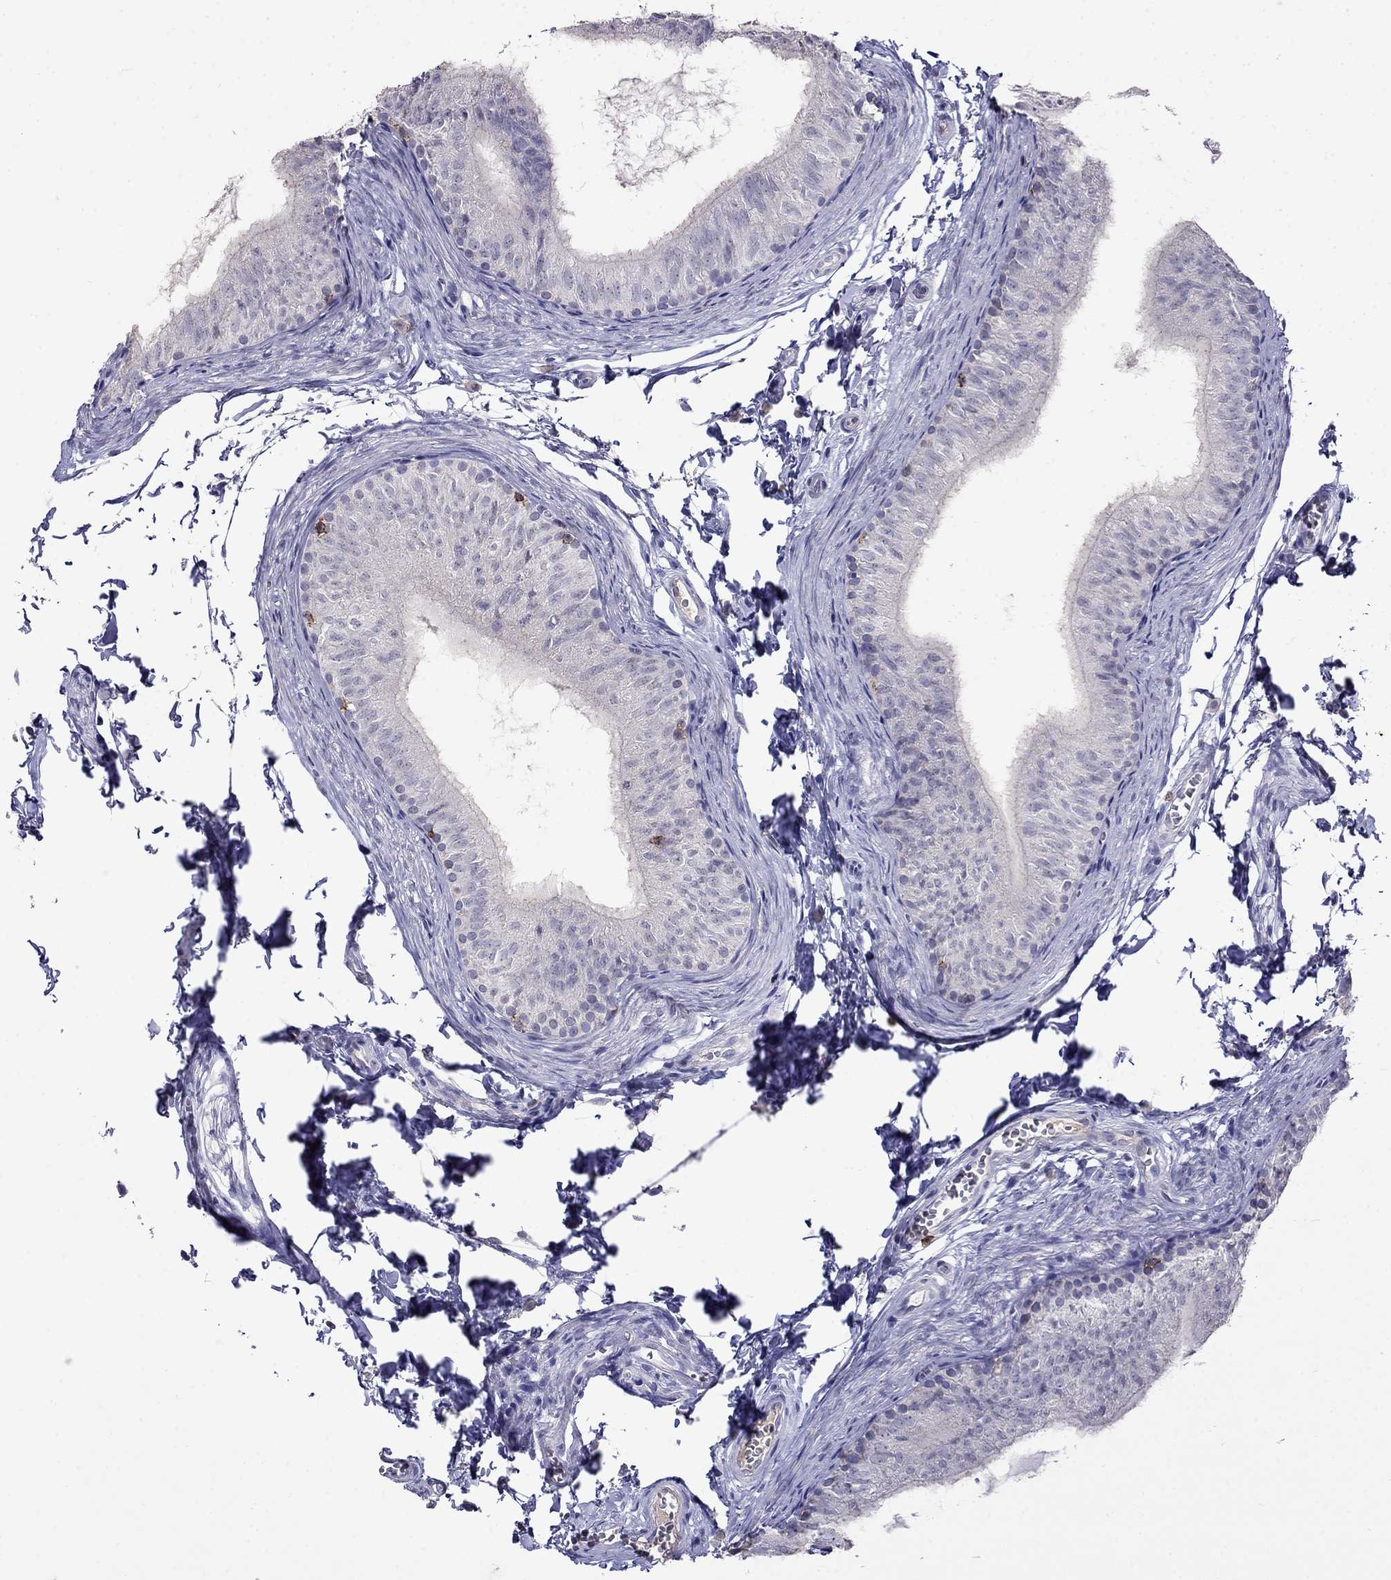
{"staining": {"intensity": "negative", "quantity": "none", "location": "none"}, "tissue": "epididymis", "cell_type": "Glandular cells", "image_type": "normal", "snomed": [{"axis": "morphology", "description": "Normal tissue, NOS"}, {"axis": "topography", "description": "Epididymis"}], "caption": "A high-resolution photomicrograph shows immunohistochemistry staining of benign epididymis, which exhibits no significant staining in glandular cells.", "gene": "CD8B", "patient": {"sex": "male", "age": 22}}